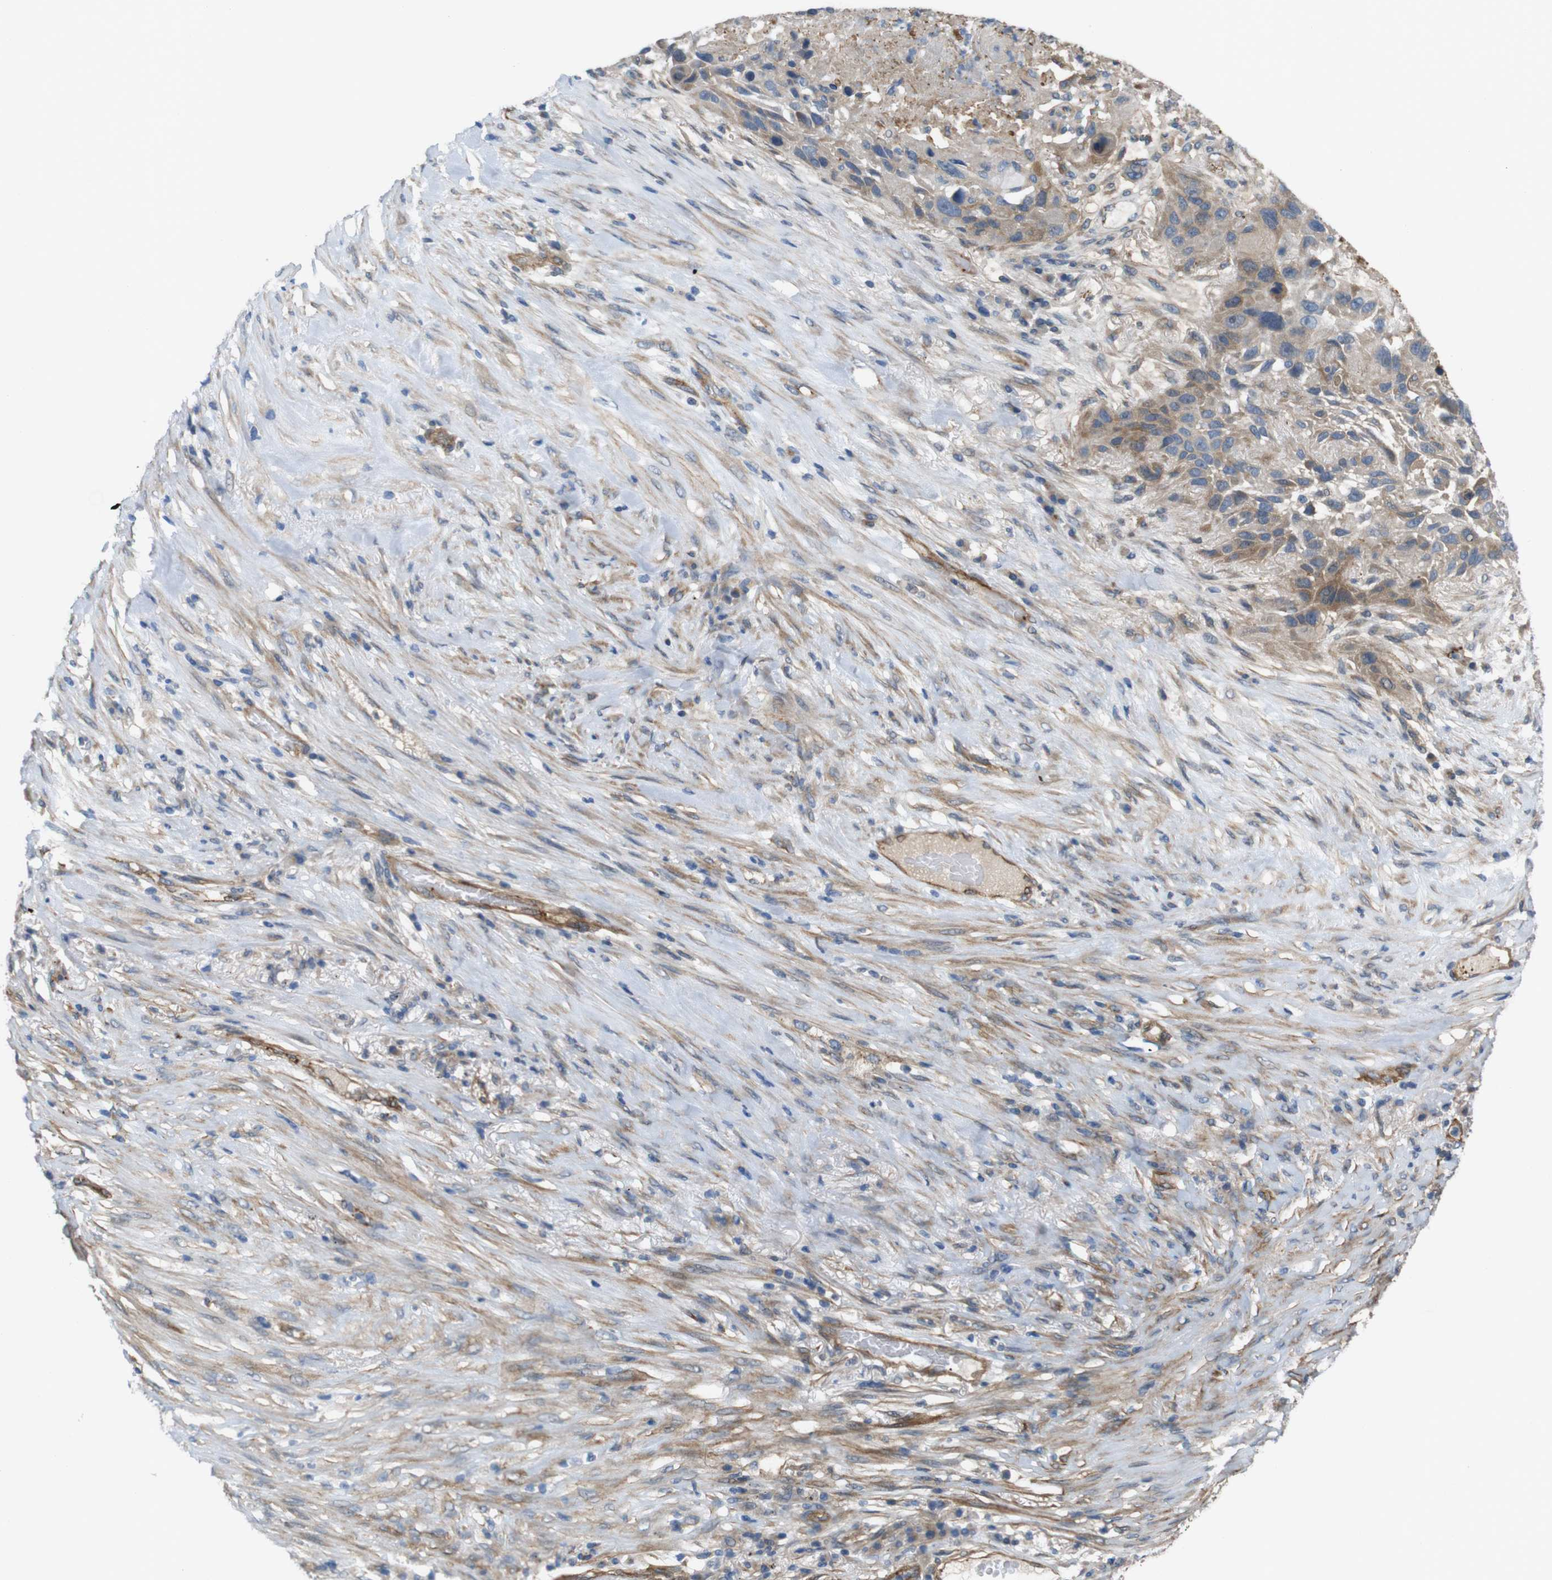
{"staining": {"intensity": "weak", "quantity": ">75%", "location": "cytoplasmic/membranous"}, "tissue": "lung cancer", "cell_type": "Tumor cells", "image_type": "cancer", "snomed": [{"axis": "morphology", "description": "Squamous cell carcinoma, NOS"}, {"axis": "topography", "description": "Lung"}], "caption": "Weak cytoplasmic/membranous protein positivity is appreciated in approximately >75% of tumor cells in lung cancer (squamous cell carcinoma).", "gene": "BVES", "patient": {"sex": "male", "age": 57}}